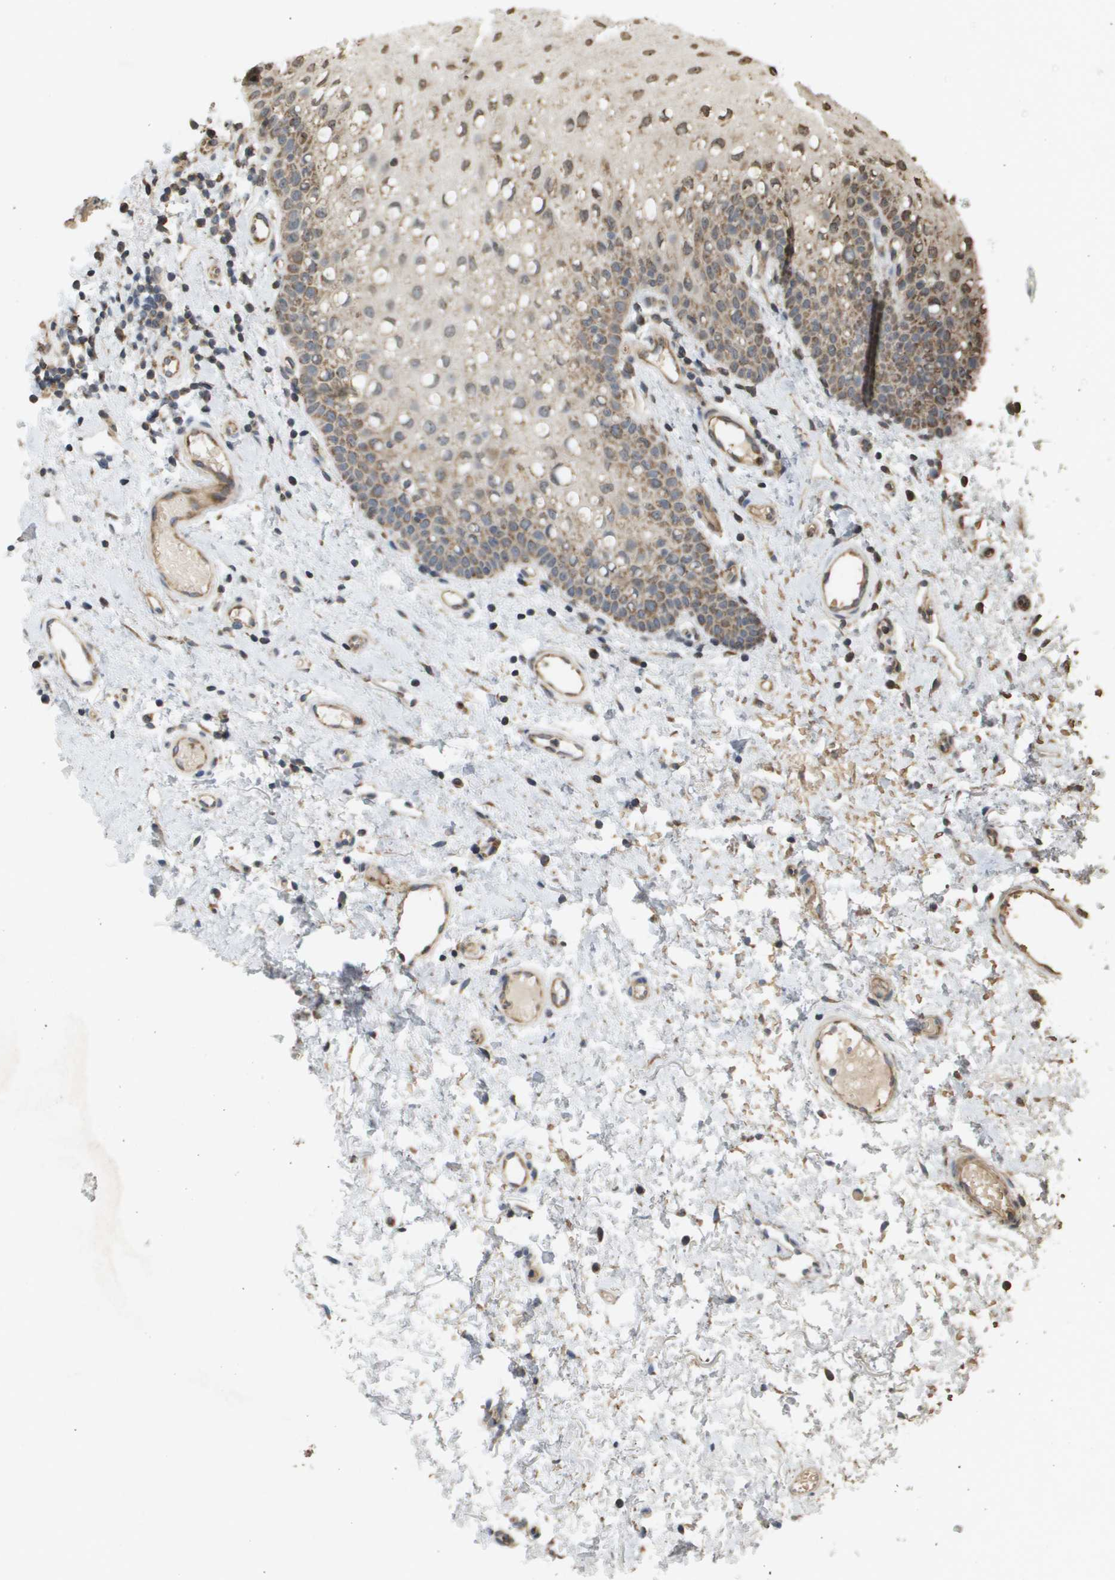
{"staining": {"intensity": "moderate", "quantity": "<25%", "location": "cytoplasmic/membranous"}, "tissue": "oral mucosa", "cell_type": "Squamous epithelial cells", "image_type": "normal", "snomed": [{"axis": "morphology", "description": "Normal tissue, NOS"}, {"axis": "morphology", "description": "Squamous cell carcinoma, NOS"}, {"axis": "topography", "description": "Oral tissue"}, {"axis": "topography", "description": "Salivary gland"}, {"axis": "topography", "description": "Head-Neck"}], "caption": "A photomicrograph of oral mucosa stained for a protein exhibits moderate cytoplasmic/membranous brown staining in squamous epithelial cells. (brown staining indicates protein expression, while blue staining denotes nuclei).", "gene": "RAB21", "patient": {"sex": "female", "age": 62}}